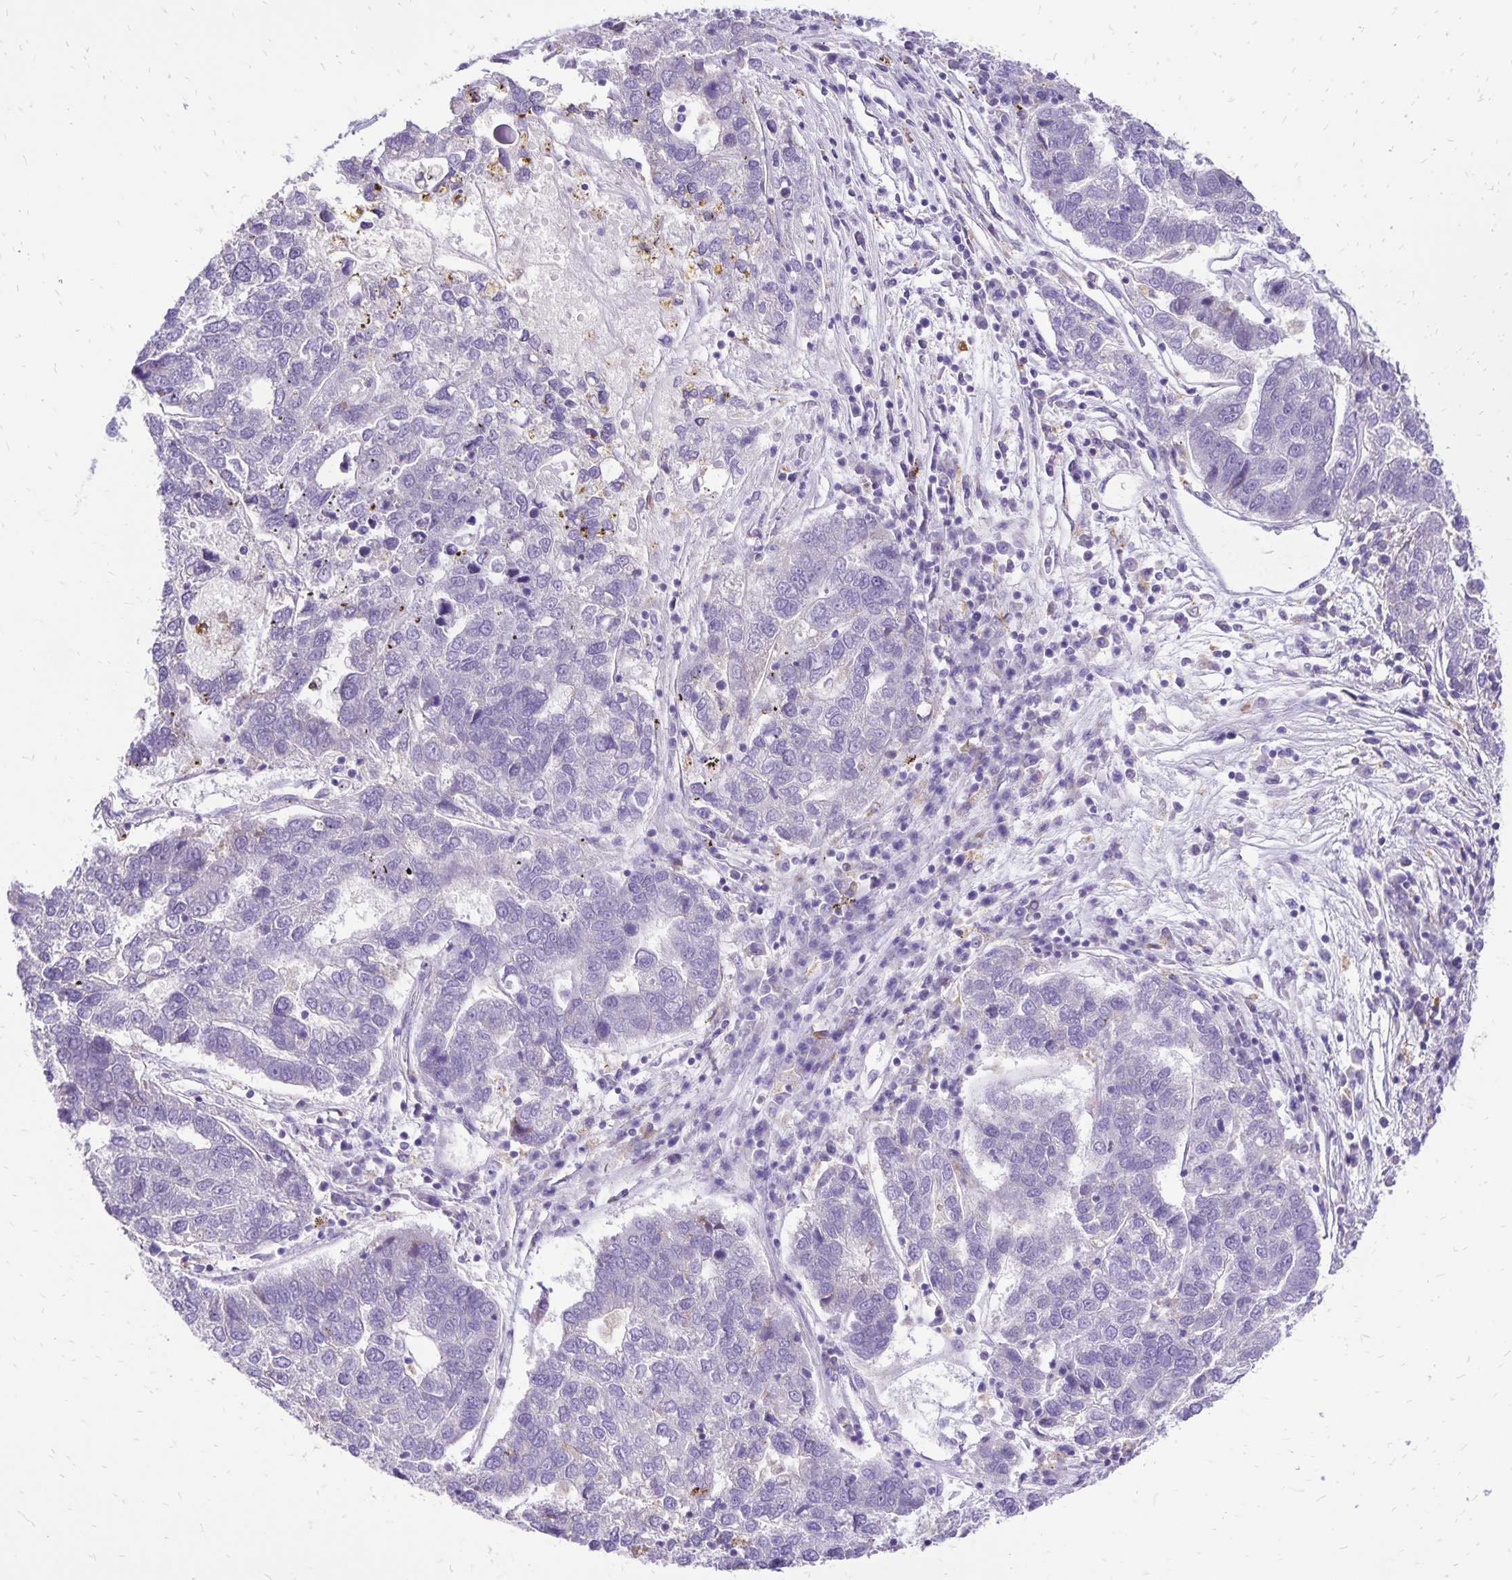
{"staining": {"intensity": "negative", "quantity": "none", "location": "none"}, "tissue": "pancreatic cancer", "cell_type": "Tumor cells", "image_type": "cancer", "snomed": [{"axis": "morphology", "description": "Adenocarcinoma, NOS"}, {"axis": "topography", "description": "Pancreas"}], "caption": "Protein analysis of pancreatic cancer reveals no significant expression in tumor cells.", "gene": "EIF5A", "patient": {"sex": "female", "age": 61}}